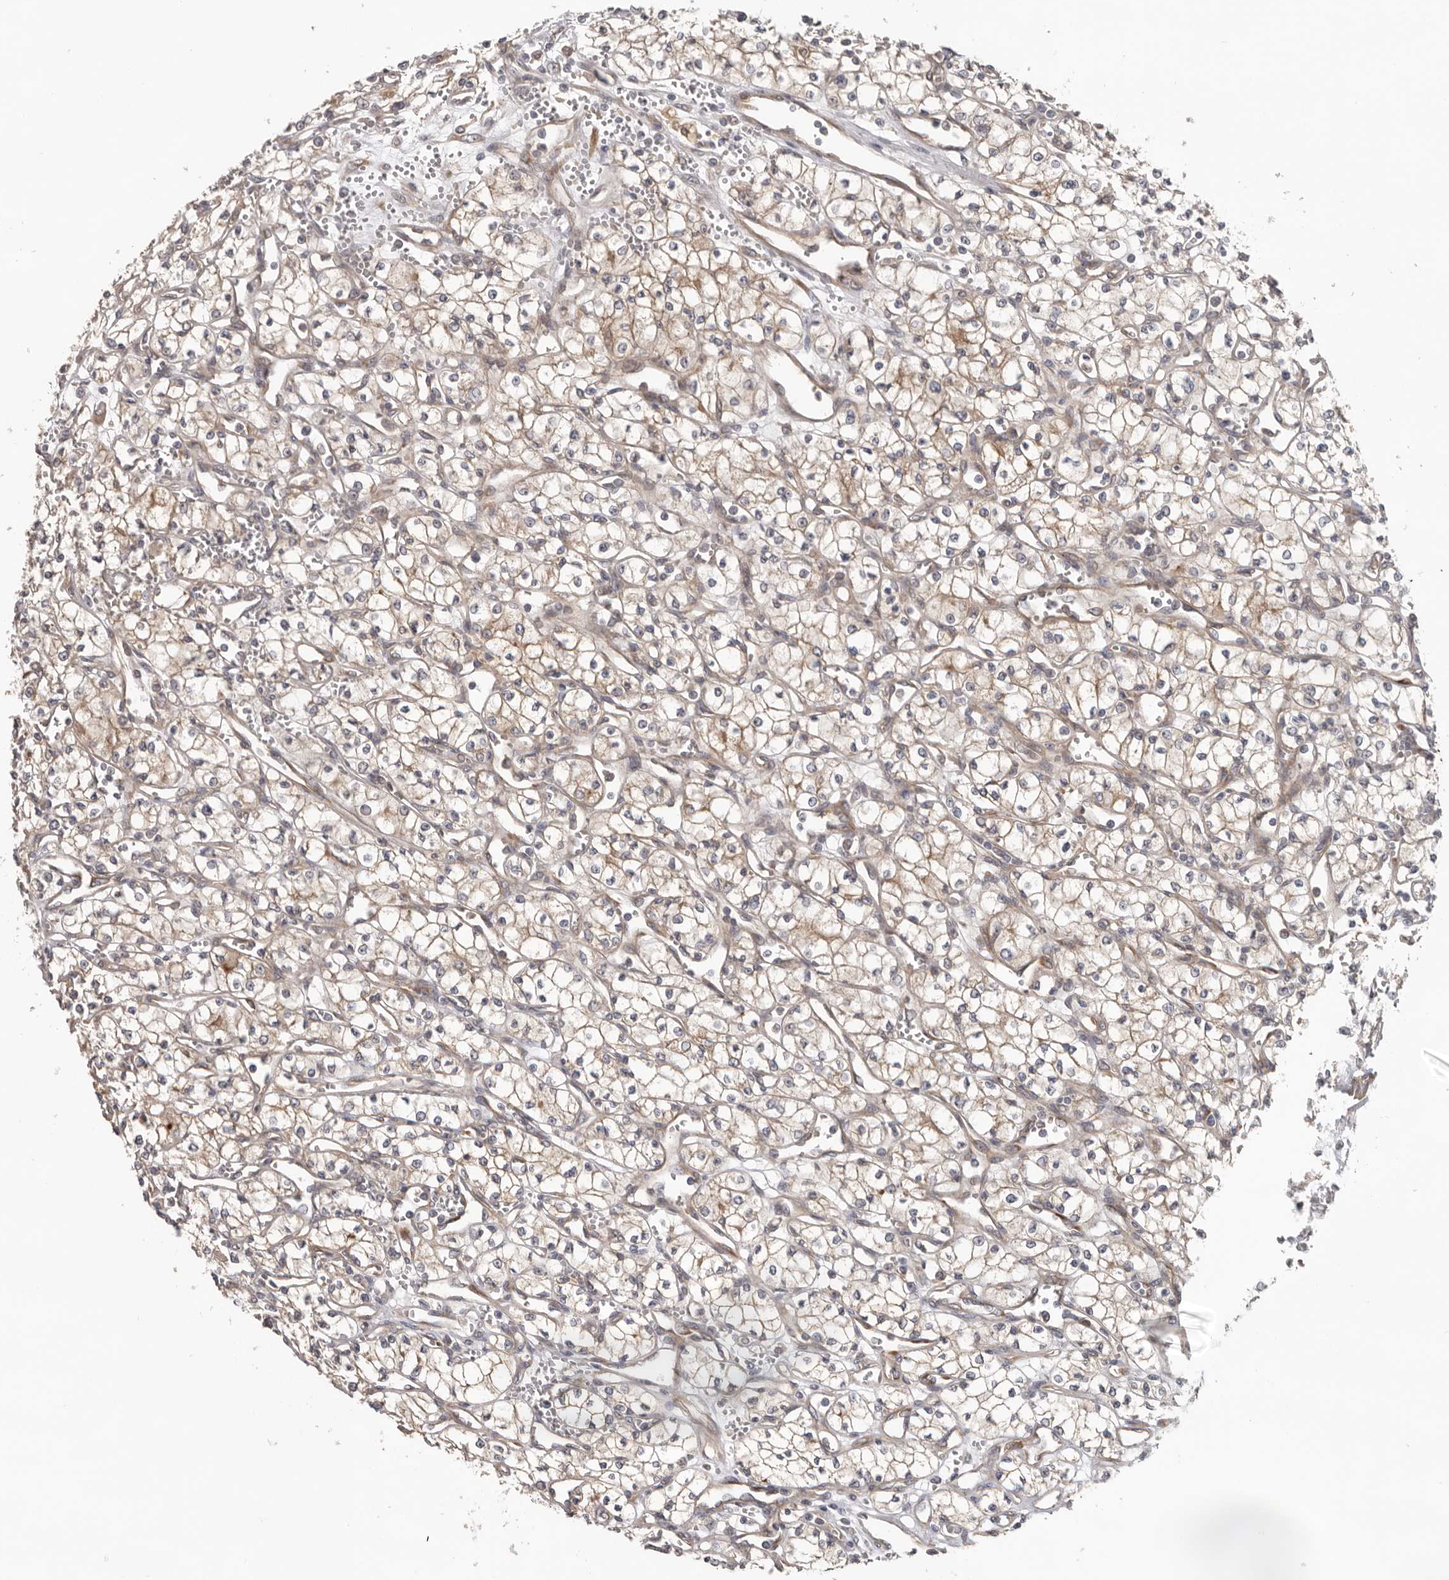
{"staining": {"intensity": "weak", "quantity": ">75%", "location": "cytoplasmic/membranous"}, "tissue": "renal cancer", "cell_type": "Tumor cells", "image_type": "cancer", "snomed": [{"axis": "morphology", "description": "Adenocarcinoma, NOS"}, {"axis": "topography", "description": "Kidney"}], "caption": "Renal adenocarcinoma was stained to show a protein in brown. There is low levels of weak cytoplasmic/membranous expression in about >75% of tumor cells.", "gene": "HINT3", "patient": {"sex": "male", "age": 59}}